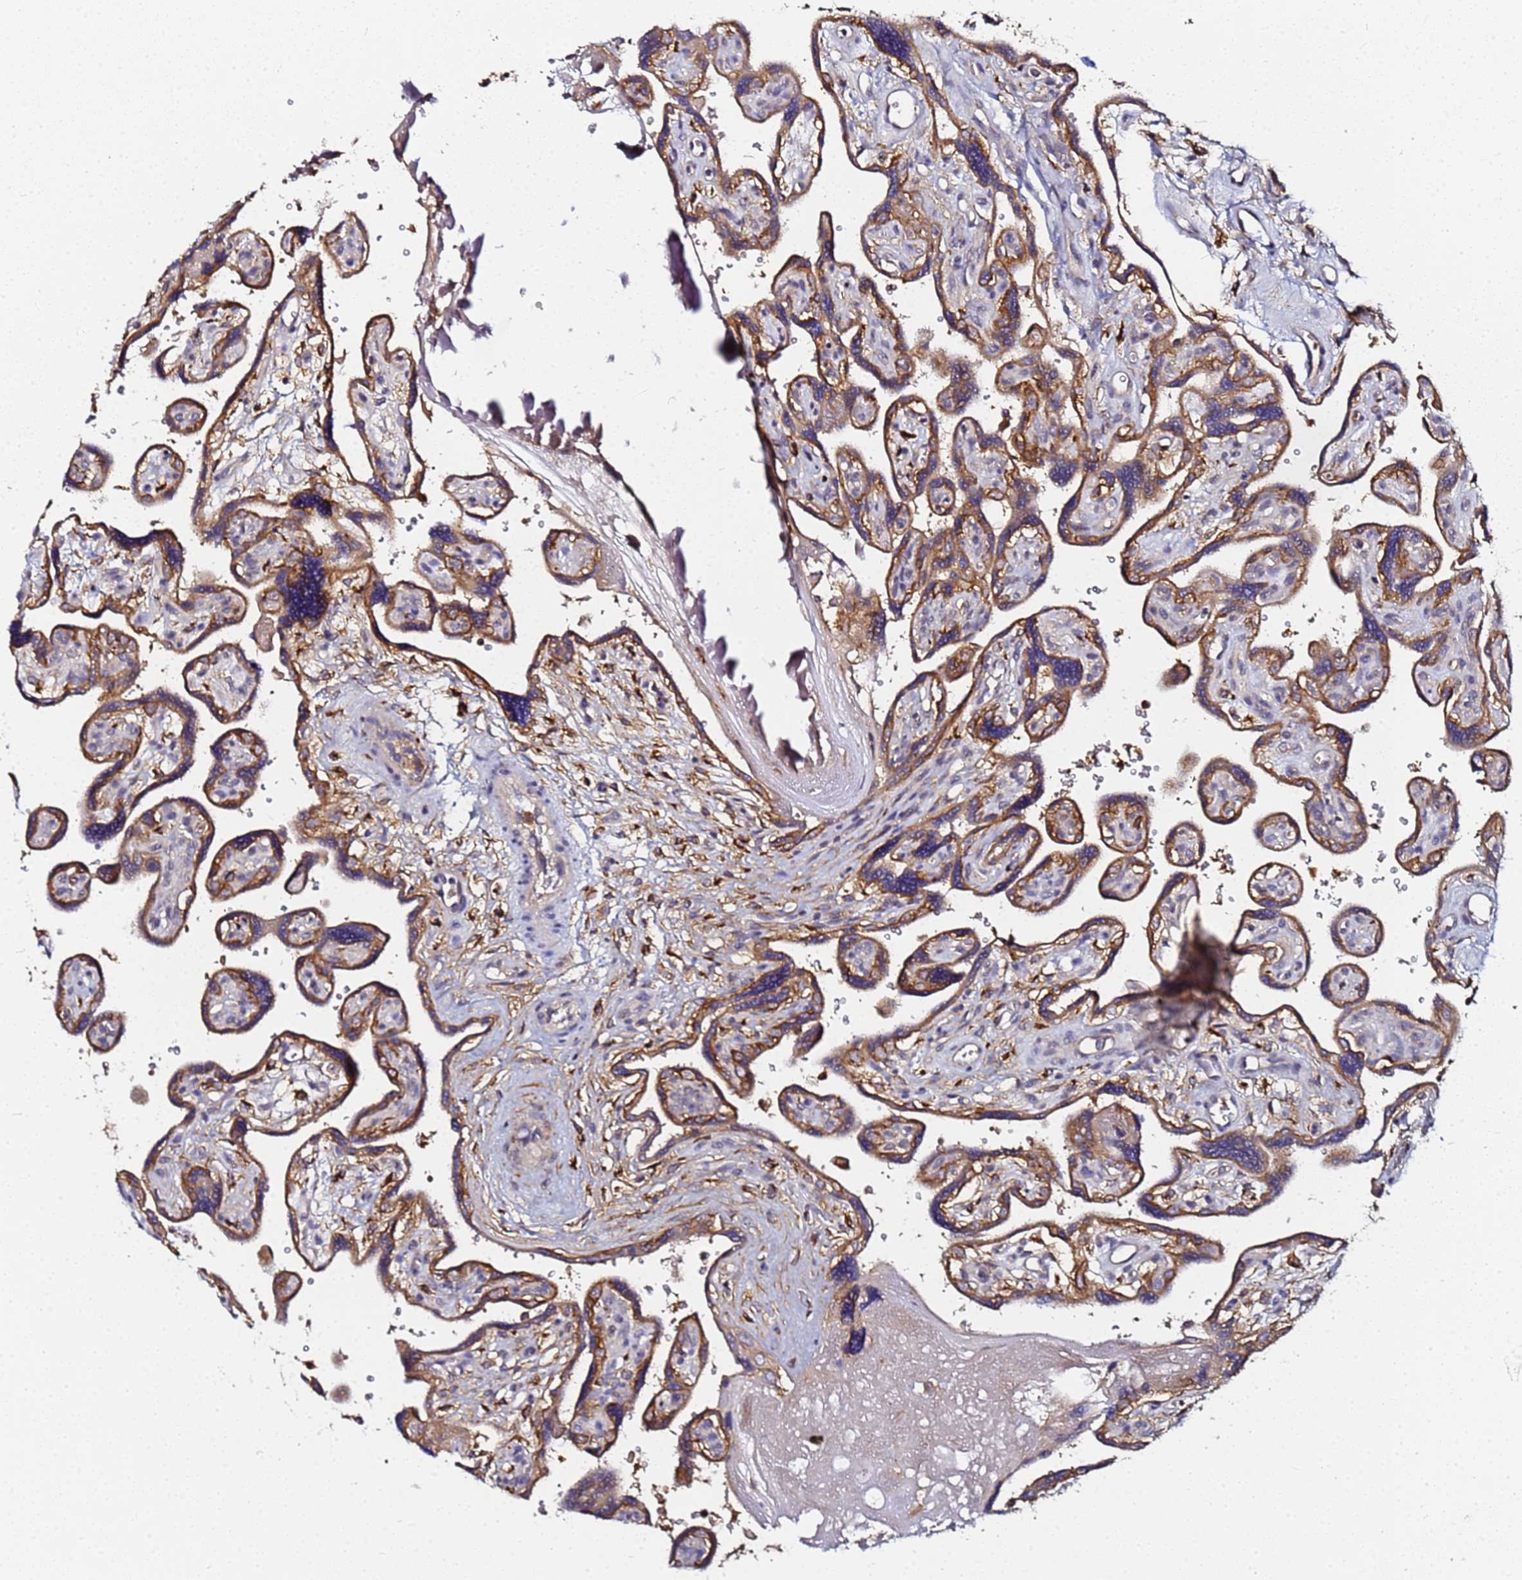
{"staining": {"intensity": "moderate", "quantity": "25%-75%", "location": "cytoplasmic/membranous"}, "tissue": "placenta", "cell_type": "Decidual cells", "image_type": "normal", "snomed": [{"axis": "morphology", "description": "Normal tissue, NOS"}, {"axis": "topography", "description": "Placenta"}], "caption": "Moderate cytoplasmic/membranous staining for a protein is identified in about 25%-75% of decidual cells of benign placenta using IHC.", "gene": "LRRC69", "patient": {"sex": "female", "age": 39}}